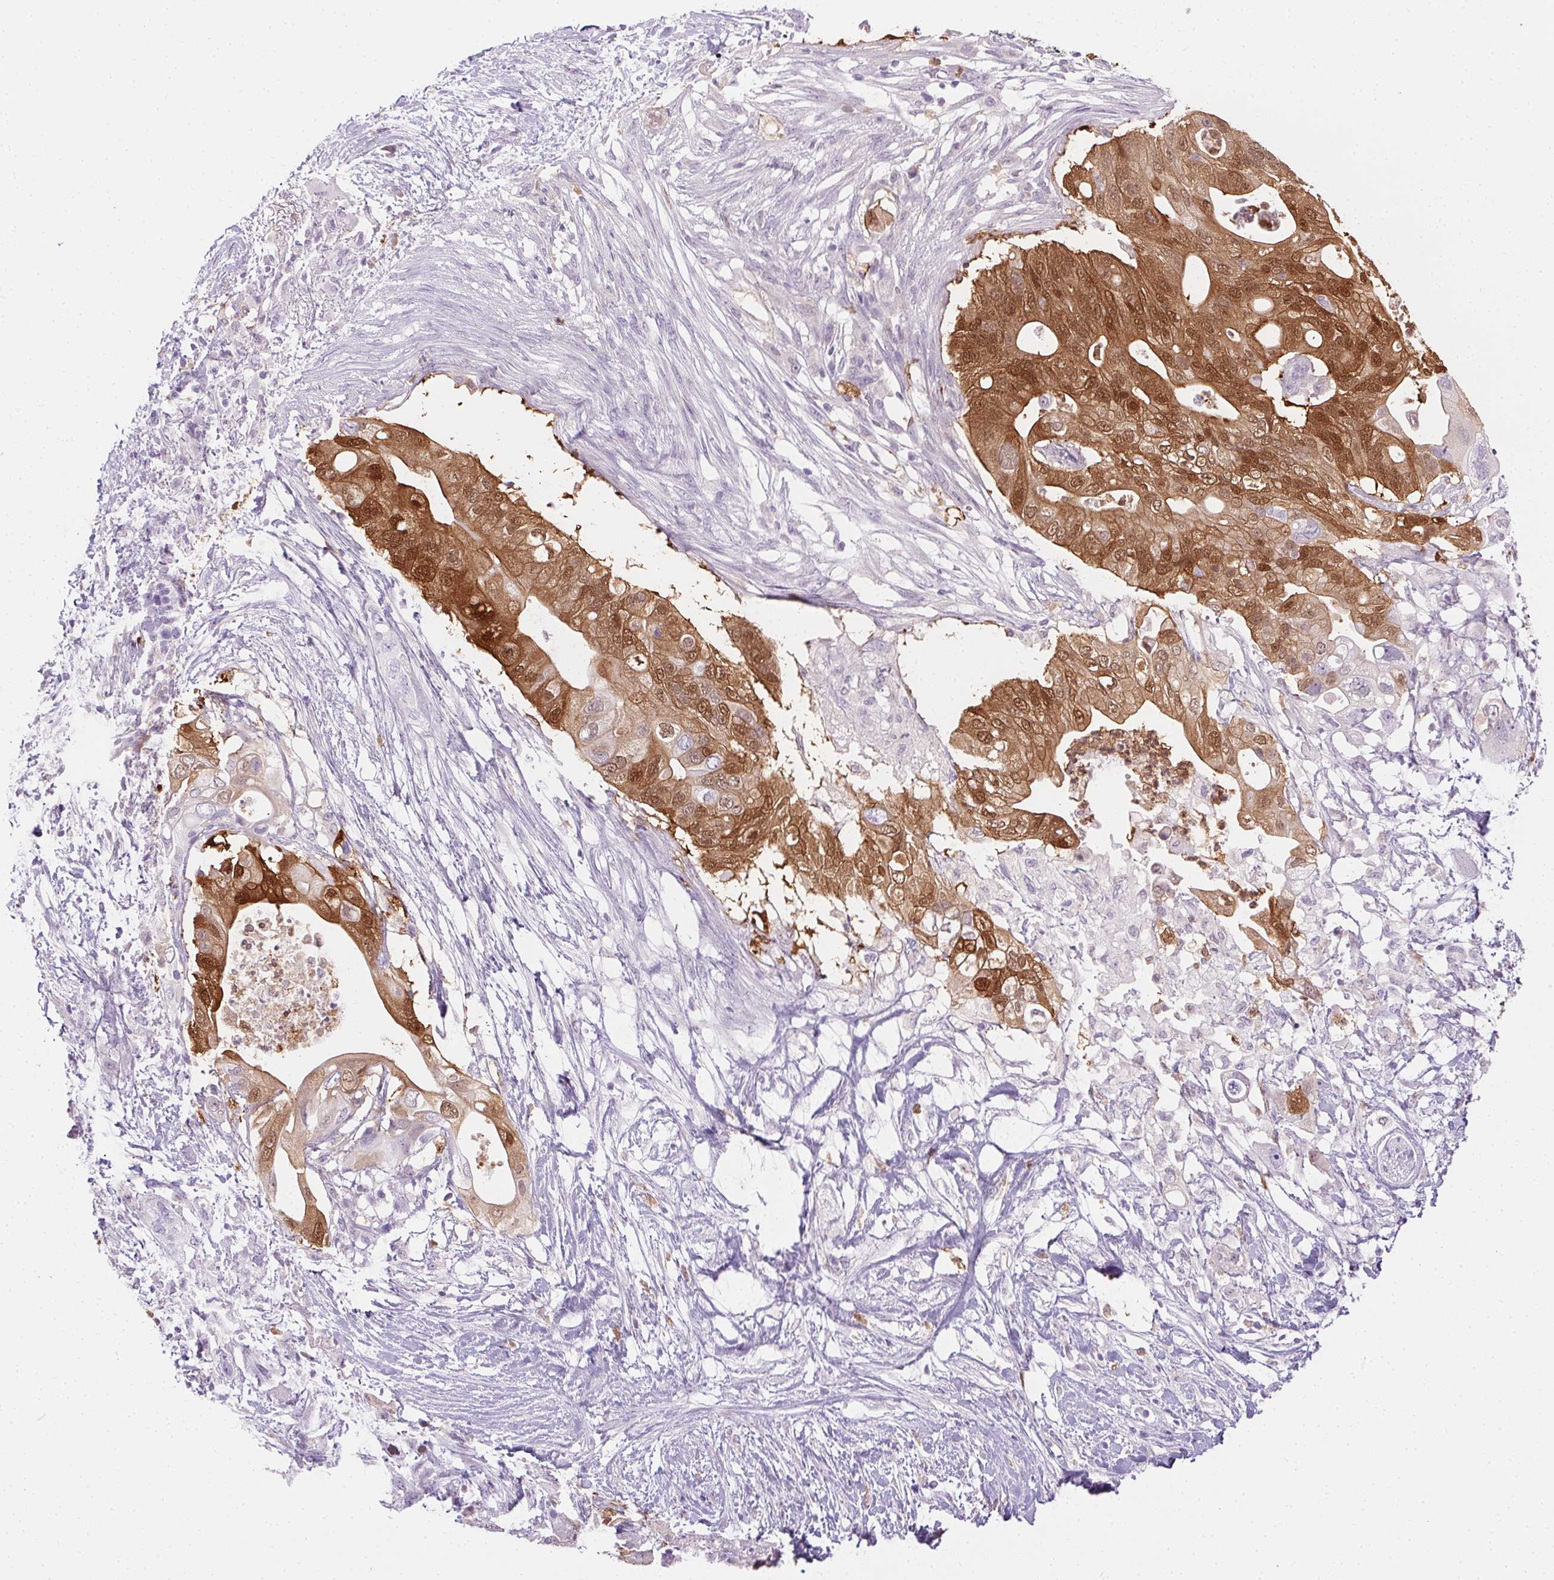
{"staining": {"intensity": "strong", "quantity": "25%-75%", "location": "cytoplasmic/membranous,nuclear"}, "tissue": "pancreatic cancer", "cell_type": "Tumor cells", "image_type": "cancer", "snomed": [{"axis": "morphology", "description": "Adenocarcinoma, NOS"}, {"axis": "topography", "description": "Pancreas"}], "caption": "Immunohistochemistry staining of pancreatic adenocarcinoma, which displays high levels of strong cytoplasmic/membranous and nuclear expression in about 25%-75% of tumor cells indicating strong cytoplasmic/membranous and nuclear protein positivity. The staining was performed using DAB (3,3'-diaminobenzidine) (brown) for protein detection and nuclei were counterstained in hematoxylin (blue).", "gene": "TMEM45A", "patient": {"sex": "female", "age": 72}}